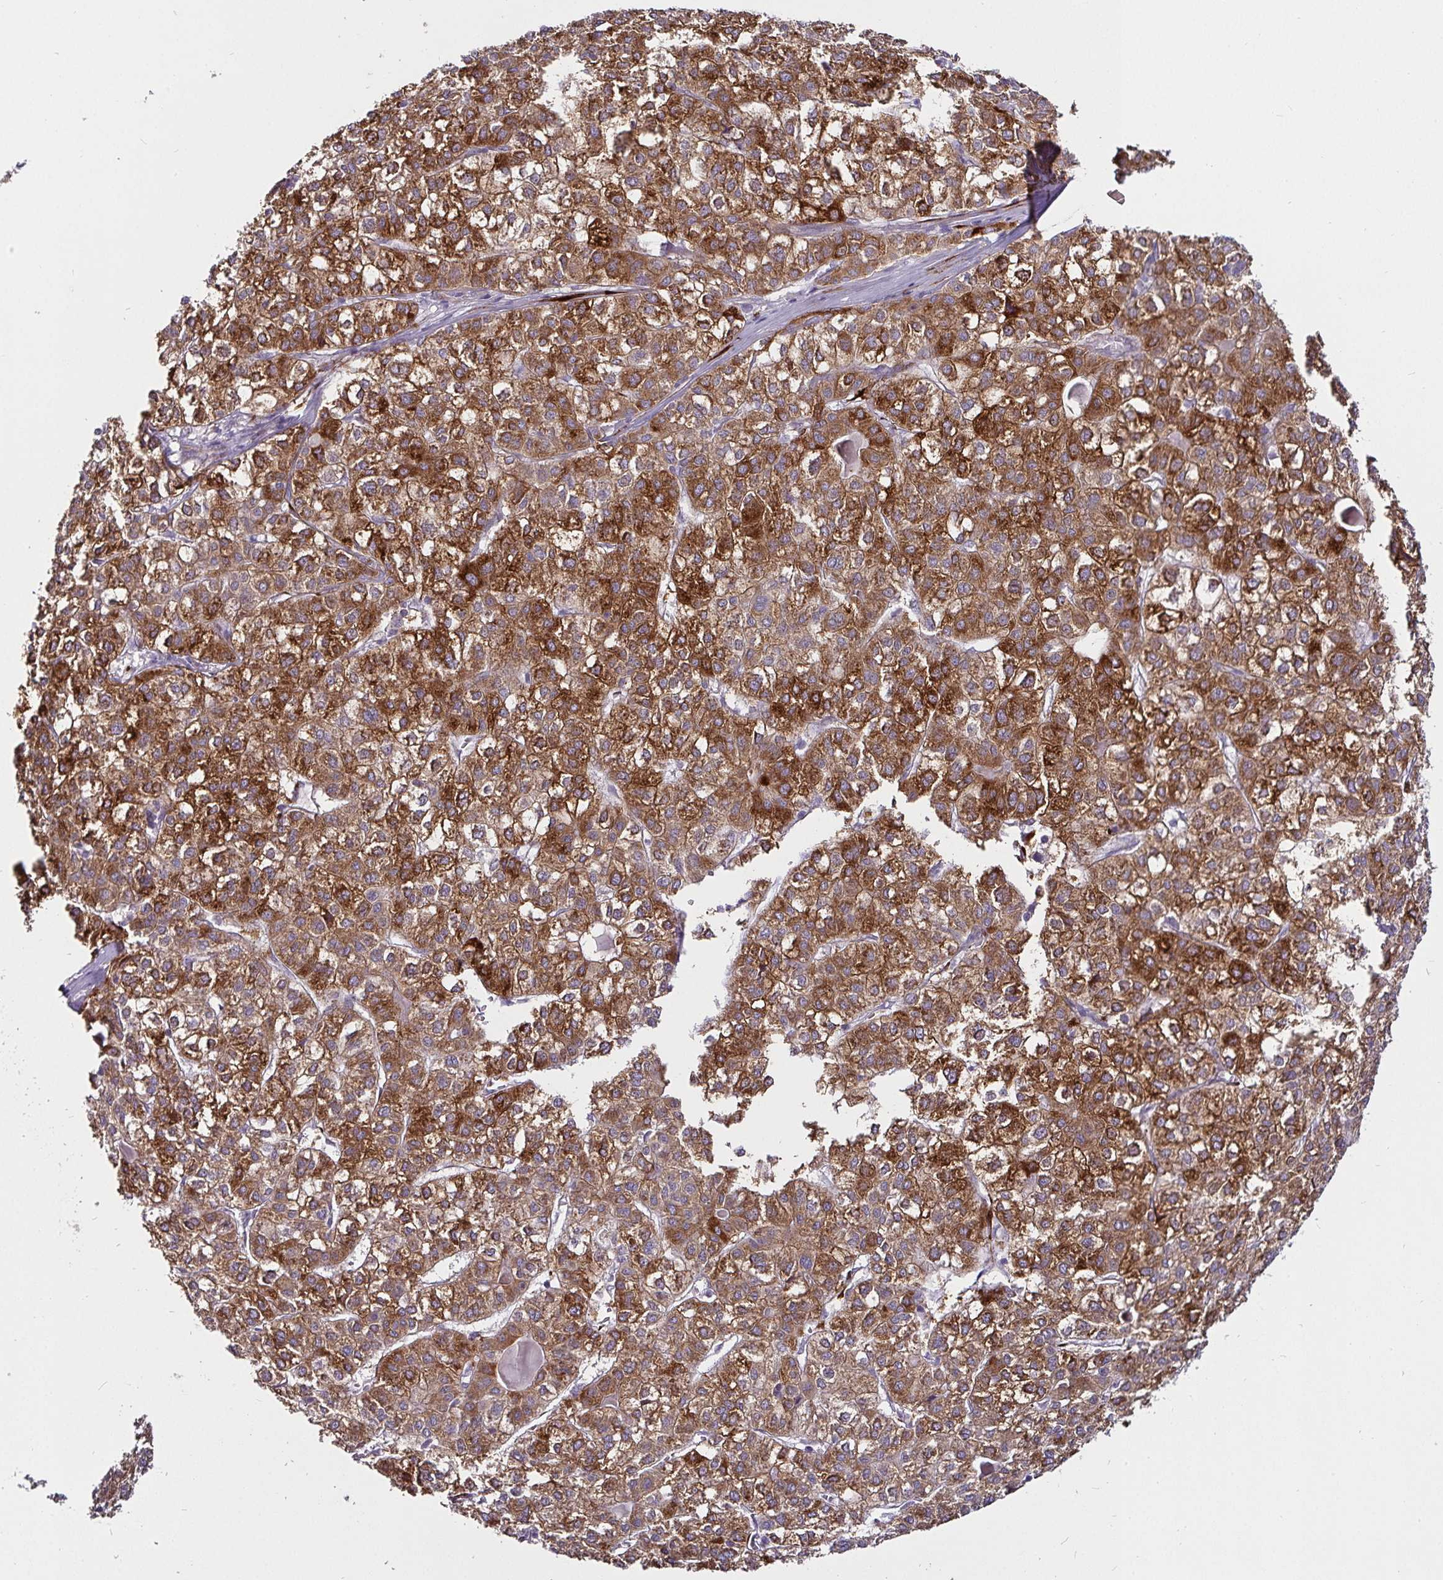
{"staining": {"intensity": "strong", "quantity": ">75%", "location": "cytoplasmic/membranous"}, "tissue": "liver cancer", "cell_type": "Tumor cells", "image_type": "cancer", "snomed": [{"axis": "morphology", "description": "Carcinoma, Hepatocellular, NOS"}, {"axis": "topography", "description": "Liver"}], "caption": "A high-resolution histopathology image shows immunohistochemistry (IHC) staining of hepatocellular carcinoma (liver), which exhibits strong cytoplasmic/membranous expression in approximately >75% of tumor cells. The staining was performed using DAB (3,3'-diaminobenzidine) to visualize the protein expression in brown, while the nuclei were stained in blue with hematoxylin (Magnification: 20x).", "gene": "P4HA2", "patient": {"sex": "female", "age": 43}}